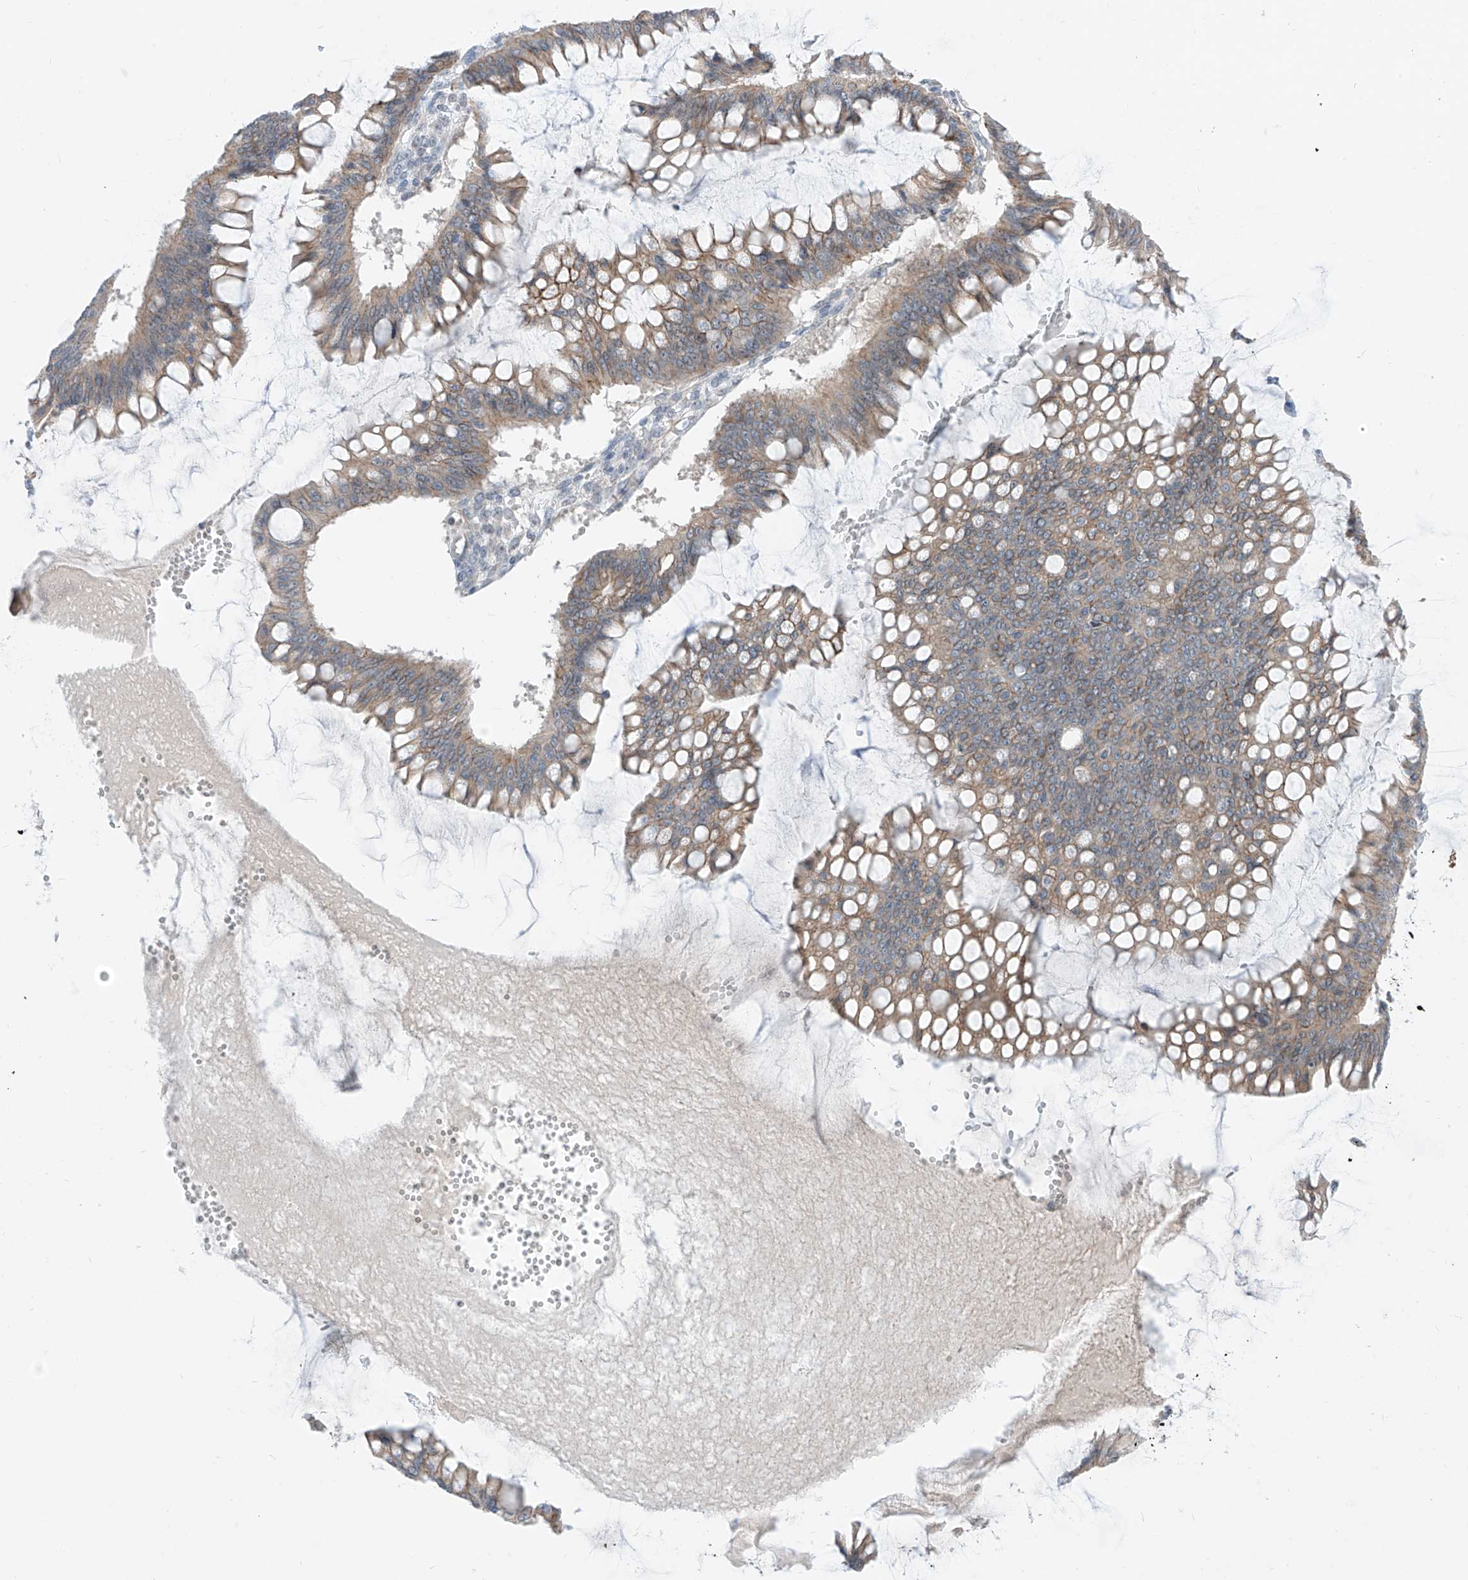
{"staining": {"intensity": "moderate", "quantity": "25%-75%", "location": "cytoplasmic/membranous"}, "tissue": "ovarian cancer", "cell_type": "Tumor cells", "image_type": "cancer", "snomed": [{"axis": "morphology", "description": "Cystadenocarcinoma, mucinous, NOS"}, {"axis": "topography", "description": "Ovary"}], "caption": "High-magnification brightfield microscopy of ovarian cancer (mucinous cystadenocarcinoma) stained with DAB (brown) and counterstained with hematoxylin (blue). tumor cells exhibit moderate cytoplasmic/membranous expression is identified in about25%-75% of cells.", "gene": "ABLIM2", "patient": {"sex": "female", "age": 73}}